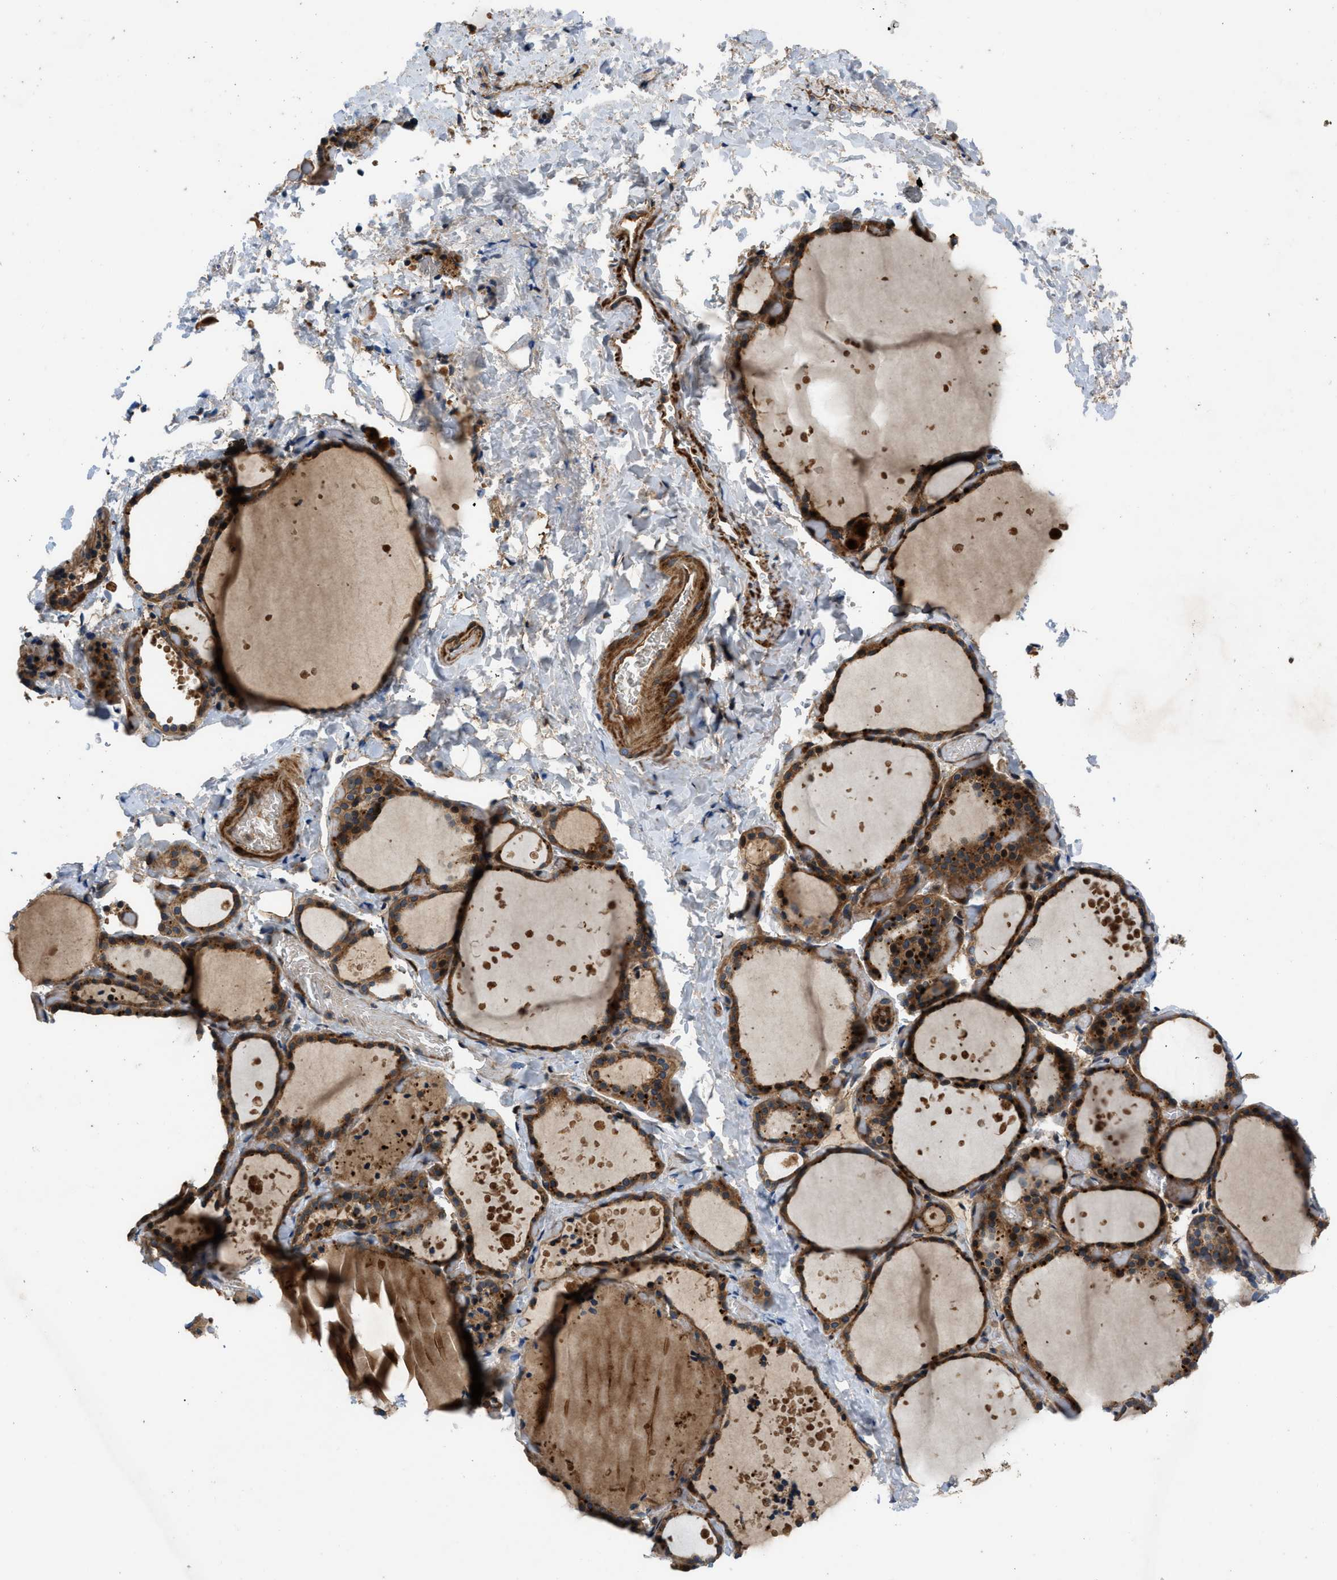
{"staining": {"intensity": "moderate", "quantity": ">75%", "location": "cytoplasmic/membranous"}, "tissue": "thyroid gland", "cell_type": "Glandular cells", "image_type": "normal", "snomed": [{"axis": "morphology", "description": "Normal tissue, NOS"}, {"axis": "topography", "description": "Thyroid gland"}], "caption": "Protein staining of normal thyroid gland reveals moderate cytoplasmic/membranous expression in approximately >75% of glandular cells. The protein of interest is shown in brown color, while the nuclei are stained blue.", "gene": "CNNM3", "patient": {"sex": "female", "age": 44}}